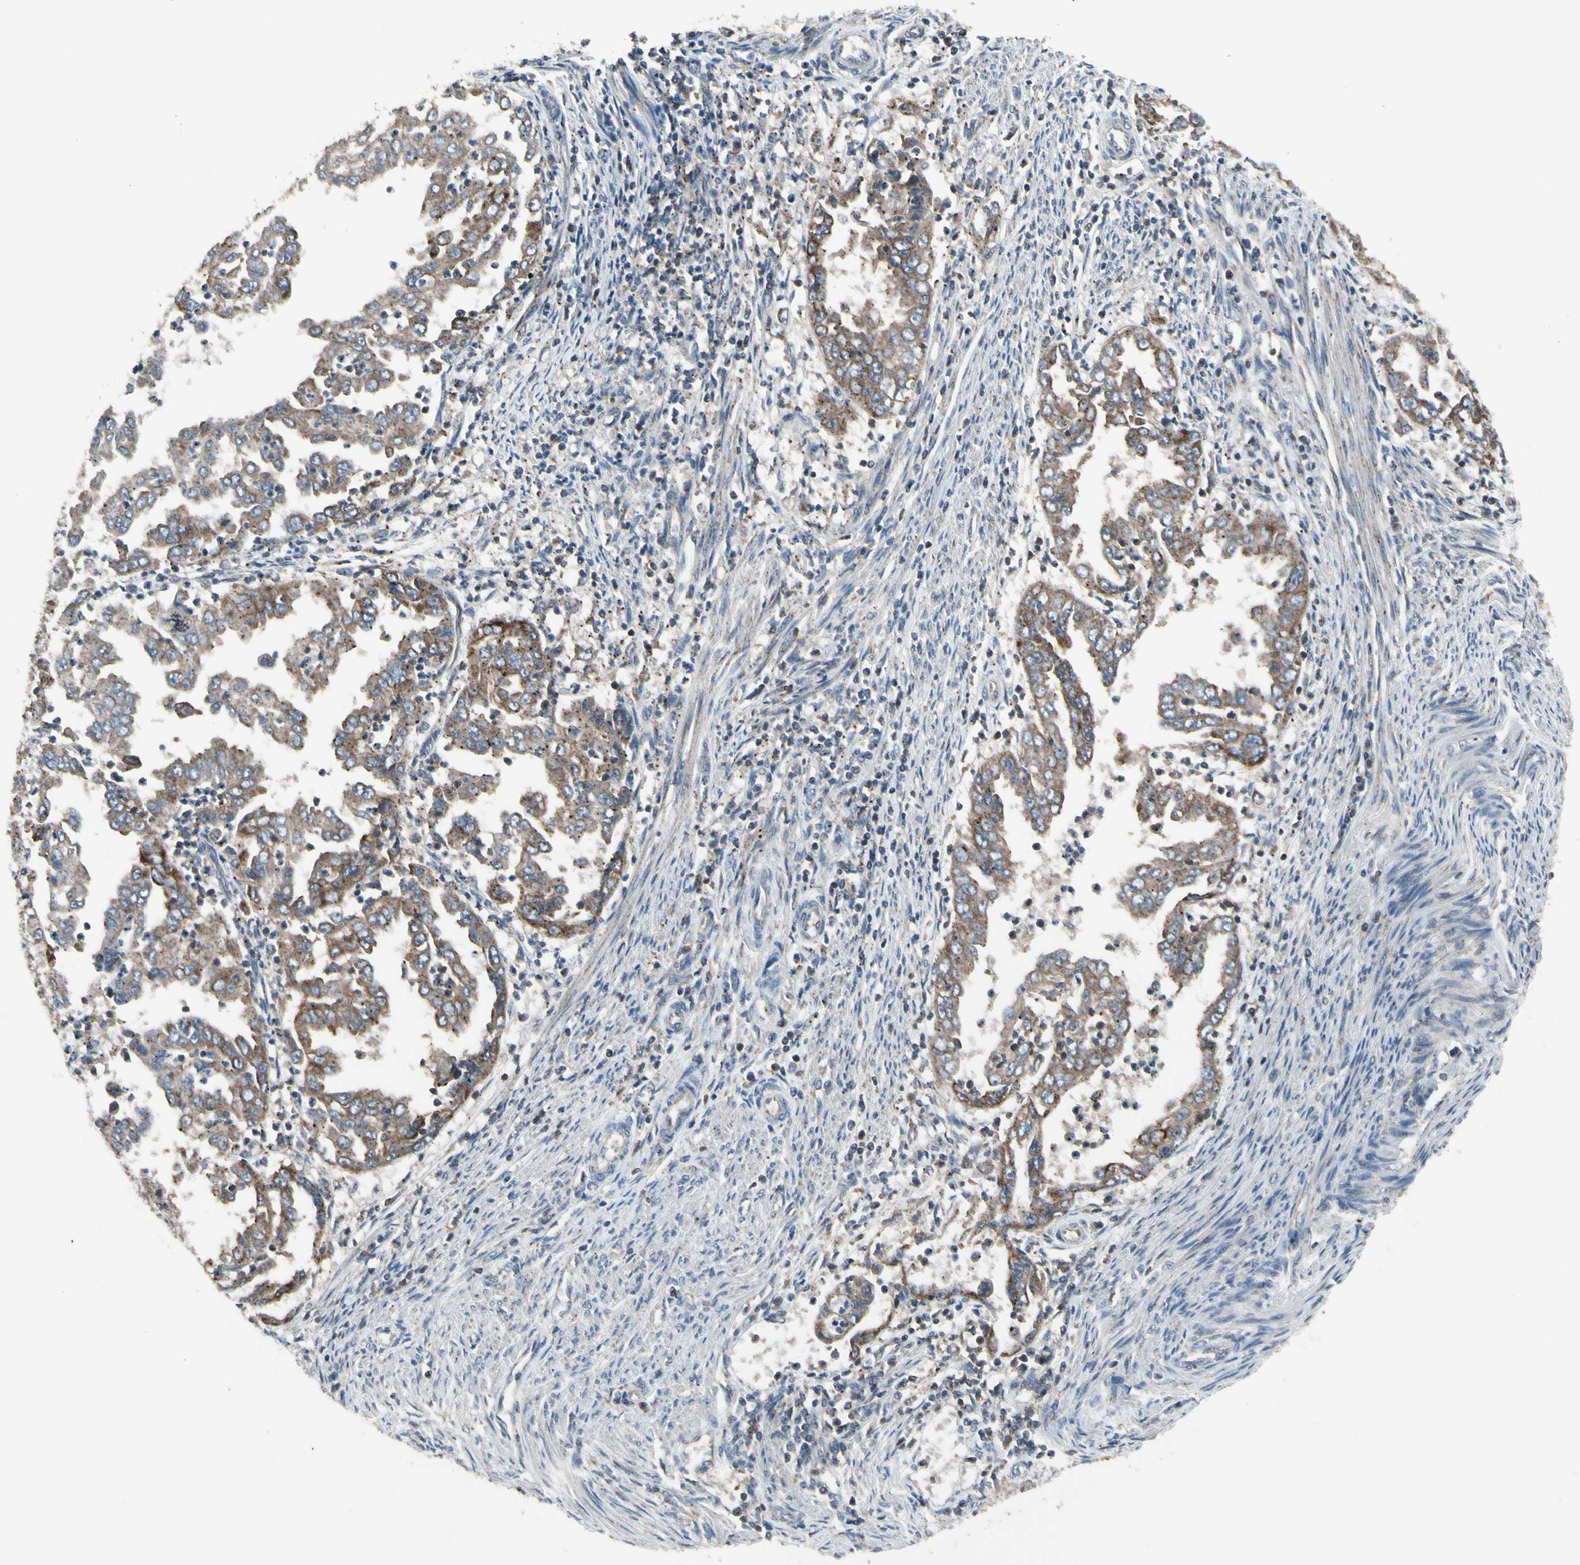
{"staining": {"intensity": "moderate", "quantity": ">75%", "location": "cytoplasmic/membranous"}, "tissue": "endometrial cancer", "cell_type": "Tumor cells", "image_type": "cancer", "snomed": [{"axis": "morphology", "description": "Adenocarcinoma, NOS"}, {"axis": "topography", "description": "Endometrium"}], "caption": "High-magnification brightfield microscopy of endometrial adenocarcinoma stained with DAB (3,3'-diaminobenzidine) (brown) and counterstained with hematoxylin (blue). tumor cells exhibit moderate cytoplasmic/membranous positivity is appreciated in approximately>75% of cells.", "gene": "NMI", "patient": {"sex": "female", "age": 85}}